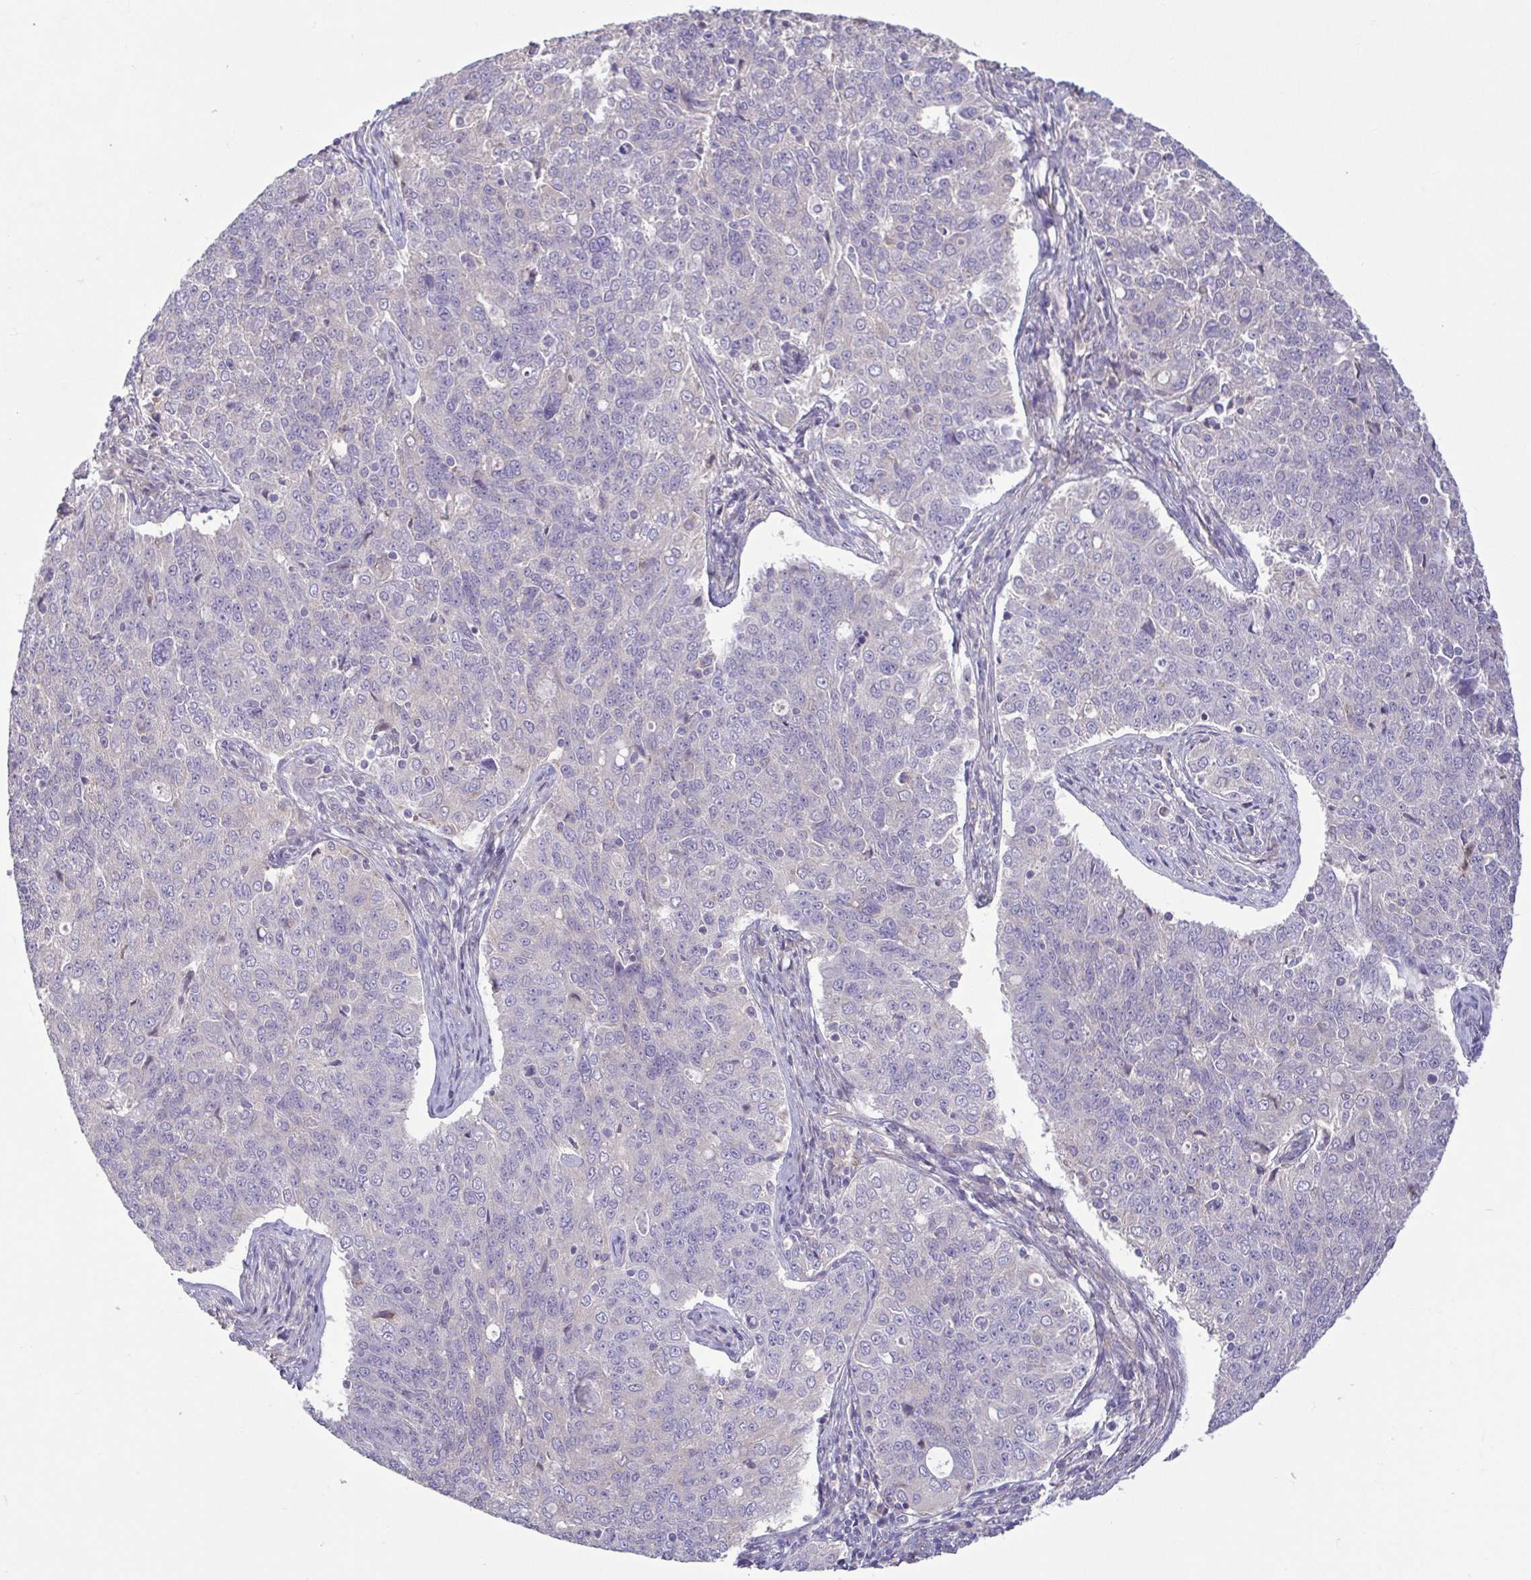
{"staining": {"intensity": "negative", "quantity": "none", "location": "none"}, "tissue": "endometrial cancer", "cell_type": "Tumor cells", "image_type": "cancer", "snomed": [{"axis": "morphology", "description": "Adenocarcinoma, NOS"}, {"axis": "topography", "description": "Endometrium"}], "caption": "DAB (3,3'-diaminobenzidine) immunohistochemical staining of endometrial cancer shows no significant expression in tumor cells.", "gene": "LMF2", "patient": {"sex": "female", "age": 43}}